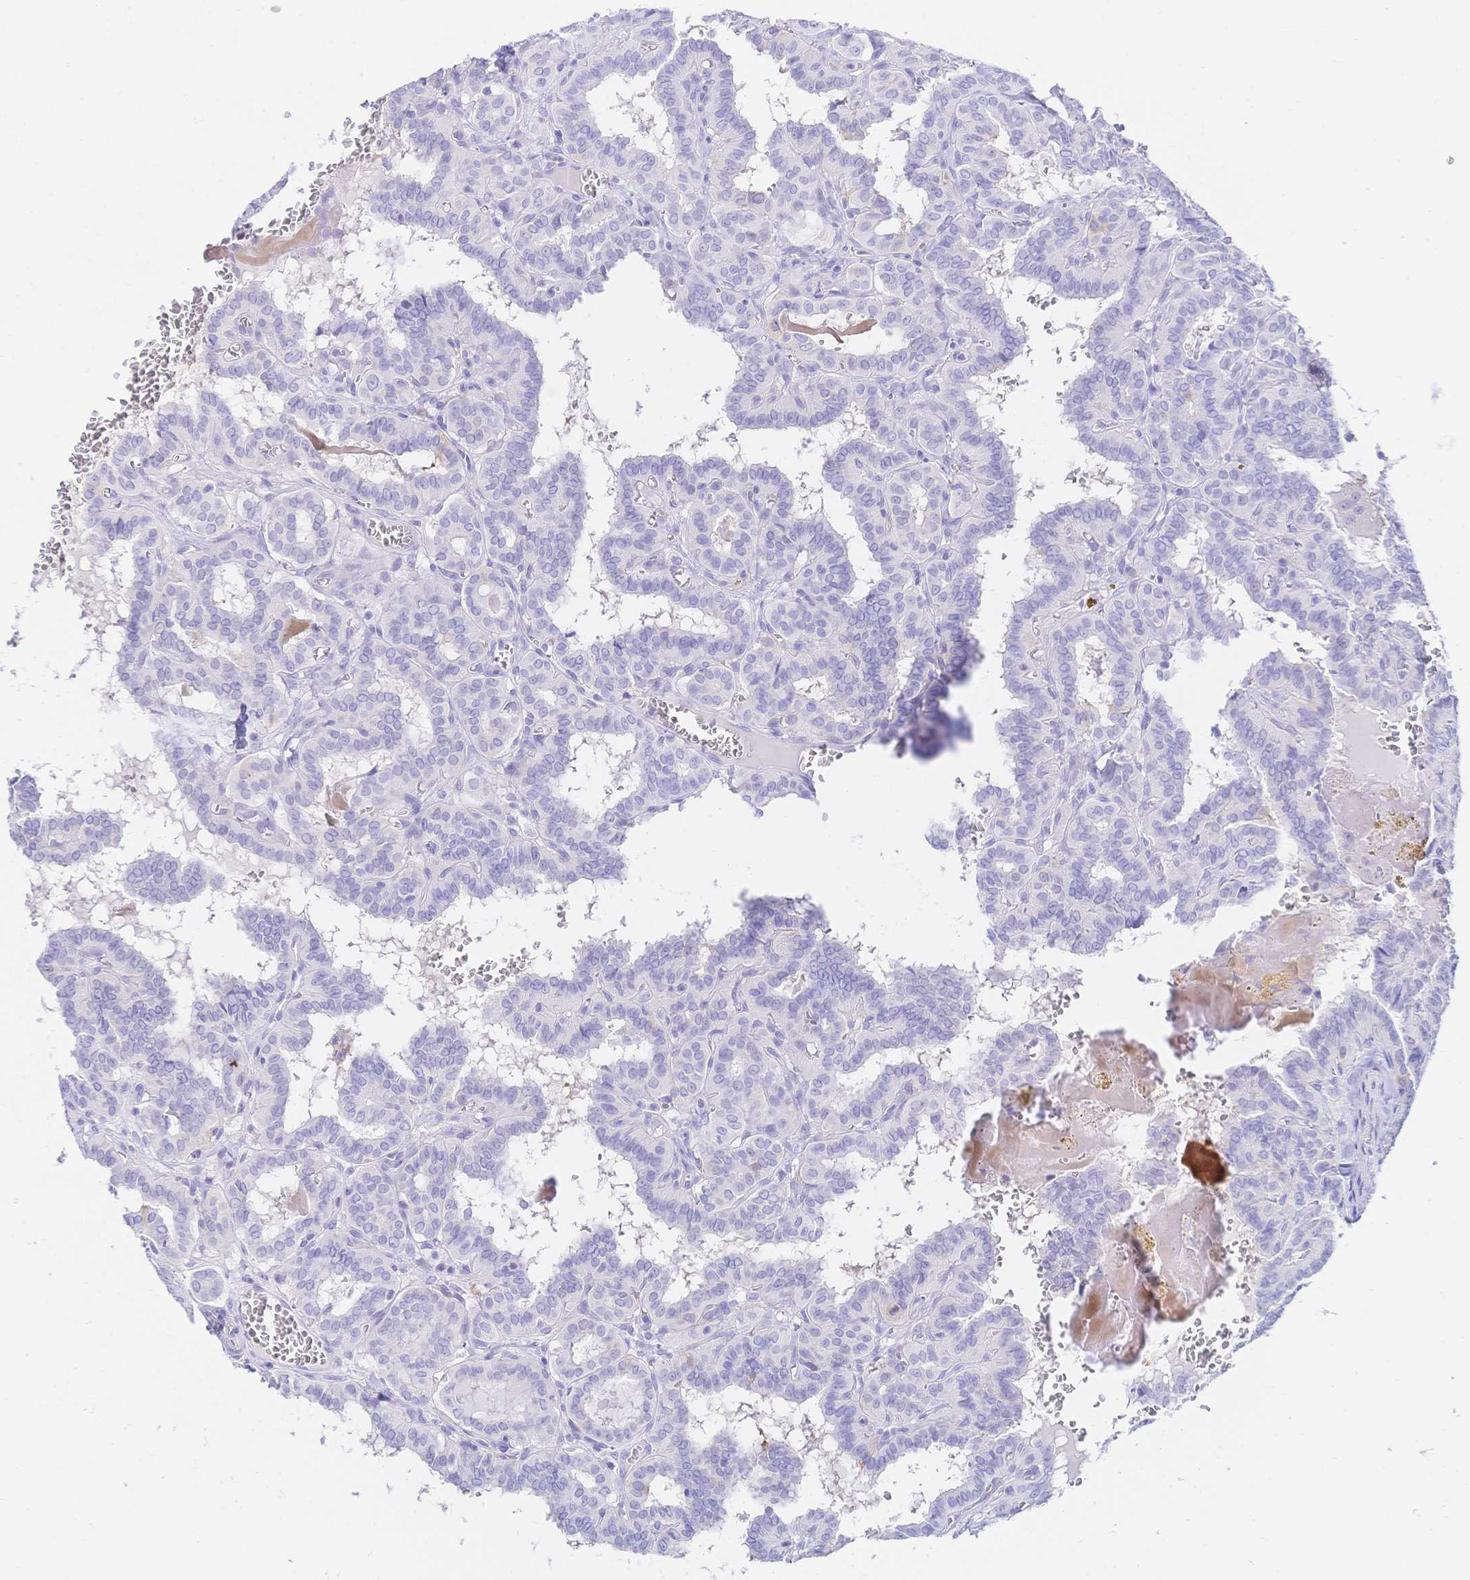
{"staining": {"intensity": "negative", "quantity": "none", "location": "none"}, "tissue": "thyroid cancer", "cell_type": "Tumor cells", "image_type": "cancer", "snomed": [{"axis": "morphology", "description": "Papillary adenocarcinoma, NOS"}, {"axis": "topography", "description": "Thyroid gland"}], "caption": "Thyroid cancer (papillary adenocarcinoma) was stained to show a protein in brown. There is no significant expression in tumor cells.", "gene": "RRM1", "patient": {"sex": "female", "age": 21}}